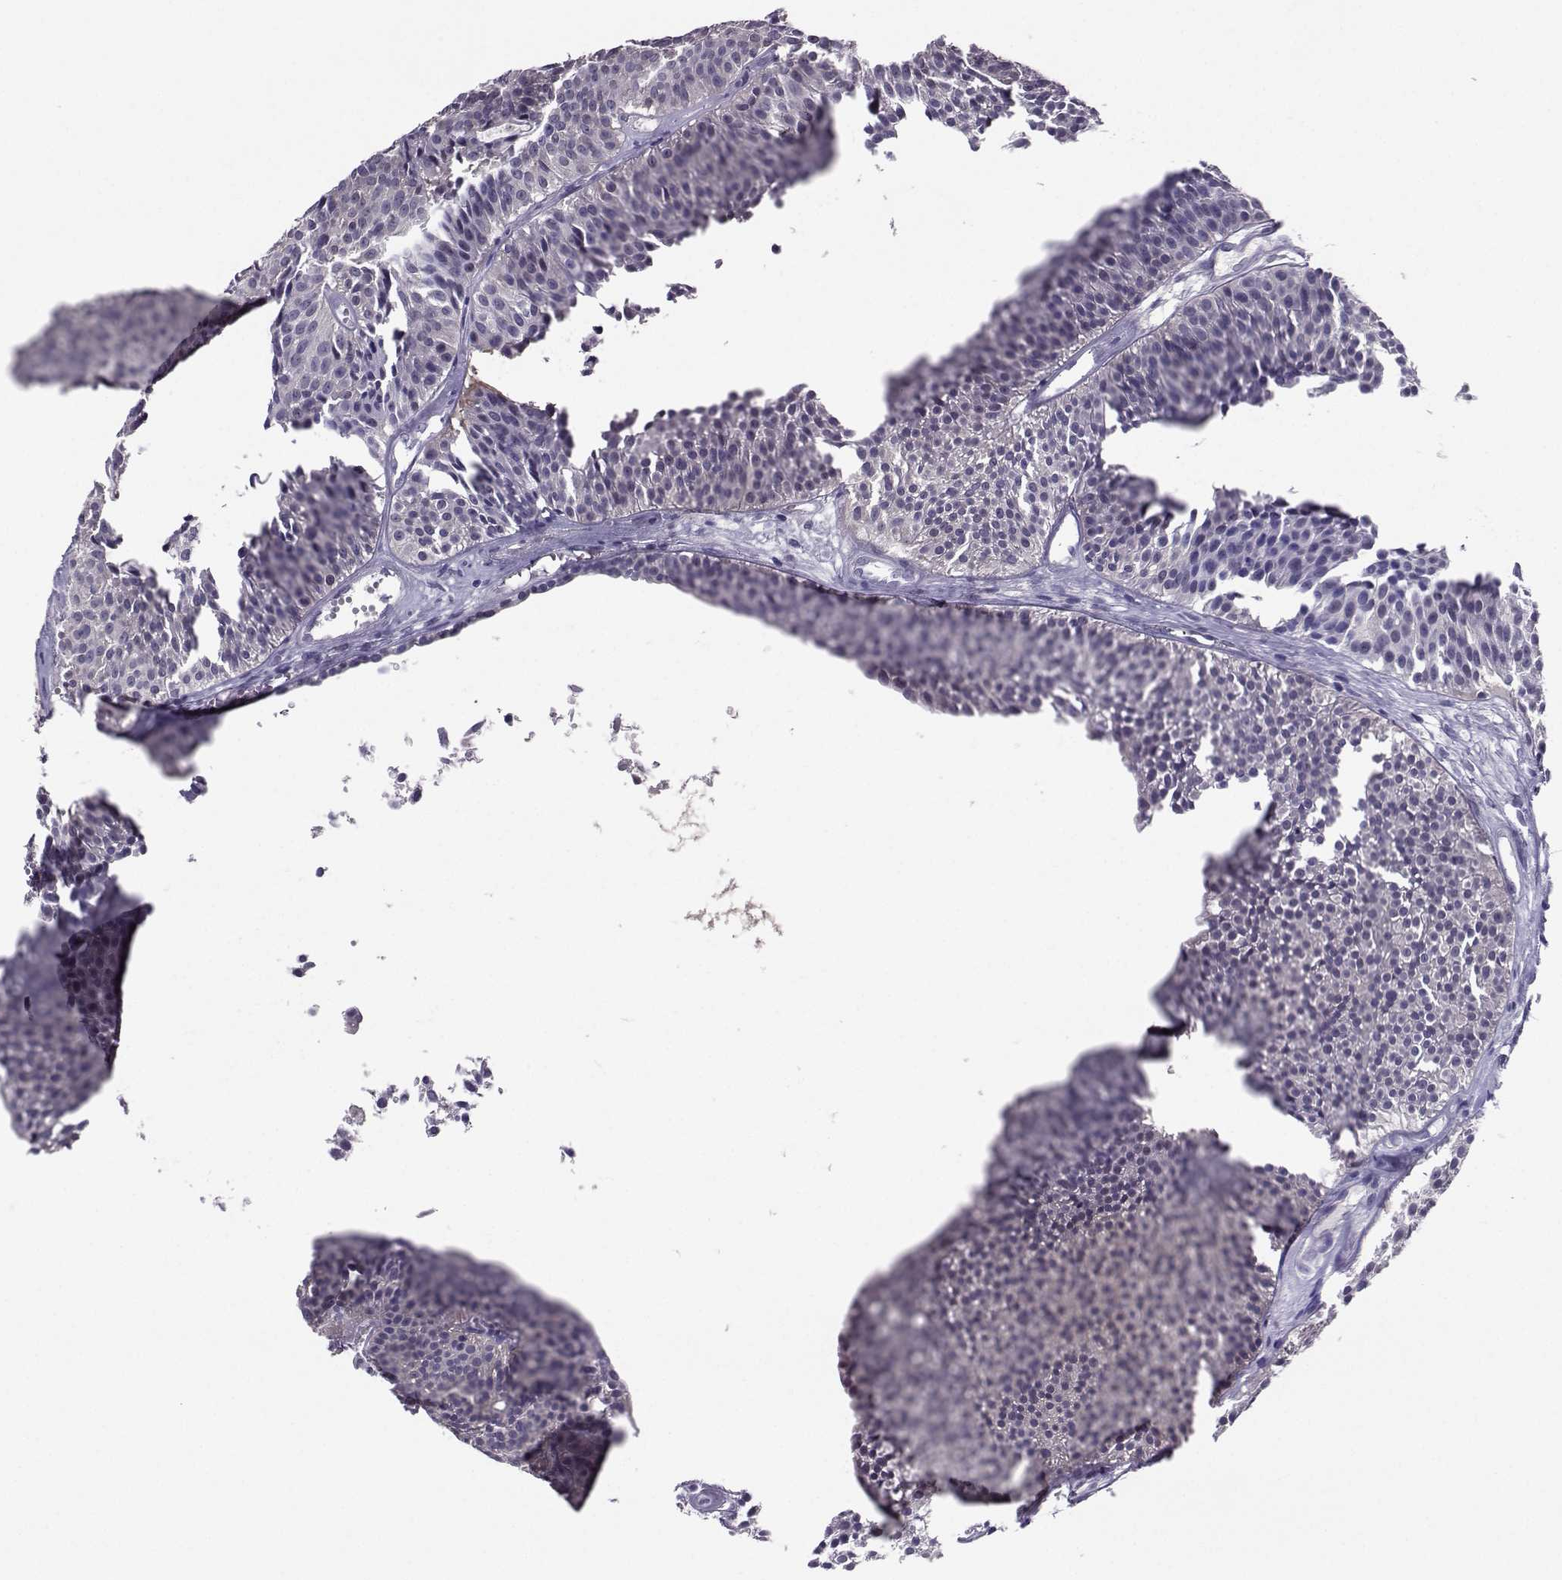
{"staining": {"intensity": "negative", "quantity": "none", "location": "none"}, "tissue": "urothelial cancer", "cell_type": "Tumor cells", "image_type": "cancer", "snomed": [{"axis": "morphology", "description": "Urothelial carcinoma, Low grade"}, {"axis": "topography", "description": "Urinary bladder"}], "caption": "Tumor cells show no significant protein staining in urothelial cancer. (Immunohistochemistry, brightfield microscopy, high magnification).", "gene": "PGK1", "patient": {"sex": "male", "age": 63}}